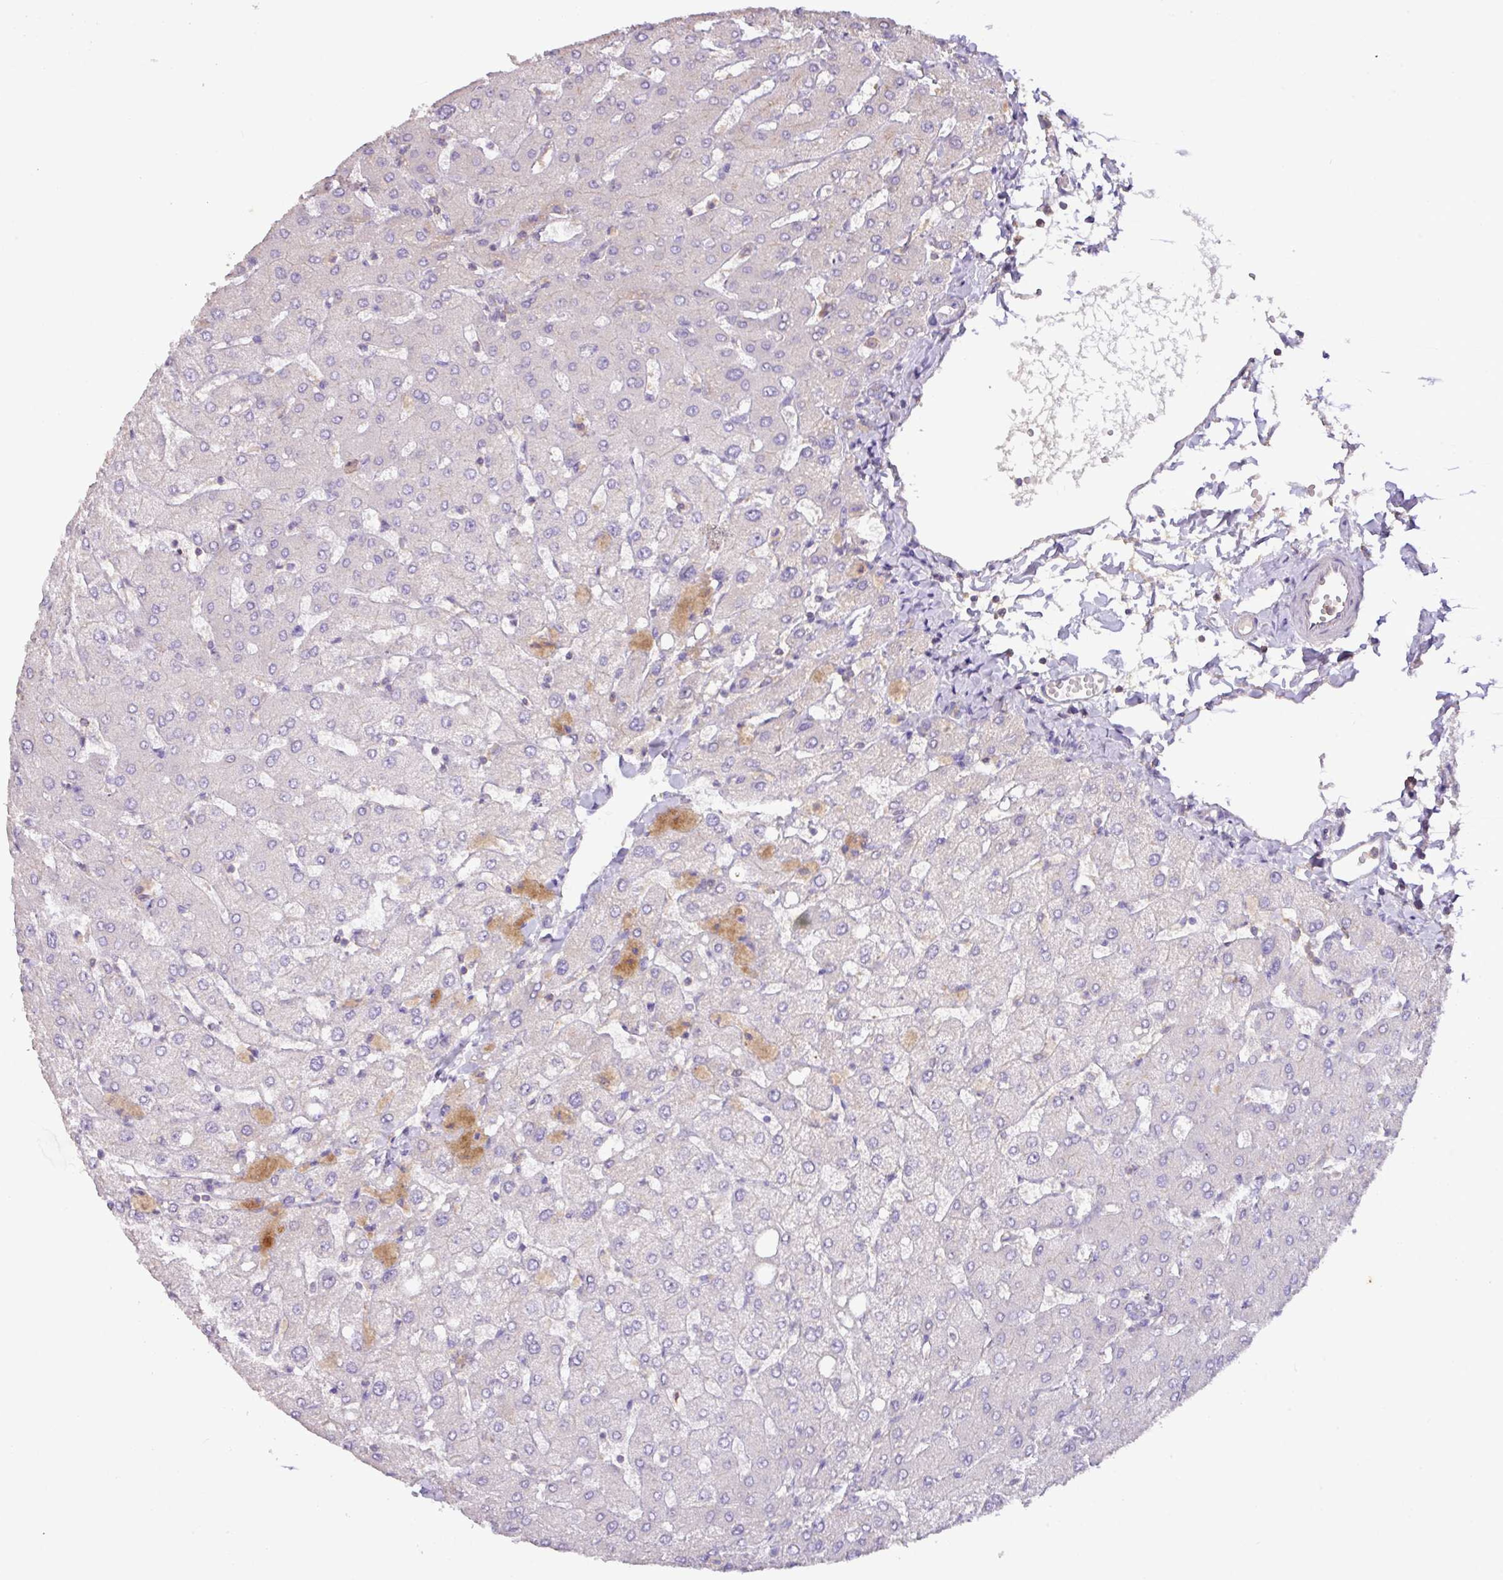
{"staining": {"intensity": "negative", "quantity": "none", "location": "none"}, "tissue": "liver", "cell_type": "Cholangiocytes", "image_type": "normal", "snomed": [{"axis": "morphology", "description": "Normal tissue, NOS"}, {"axis": "topography", "description": "Liver"}], "caption": "This is a photomicrograph of immunohistochemistry (IHC) staining of unremarkable liver, which shows no positivity in cholangiocytes. The staining was performed using DAB (3,3'-diaminobenzidine) to visualize the protein expression in brown, while the nuclei were stained in blue with hematoxylin (Magnification: 20x).", "gene": "AGR3", "patient": {"sex": "female", "age": 54}}